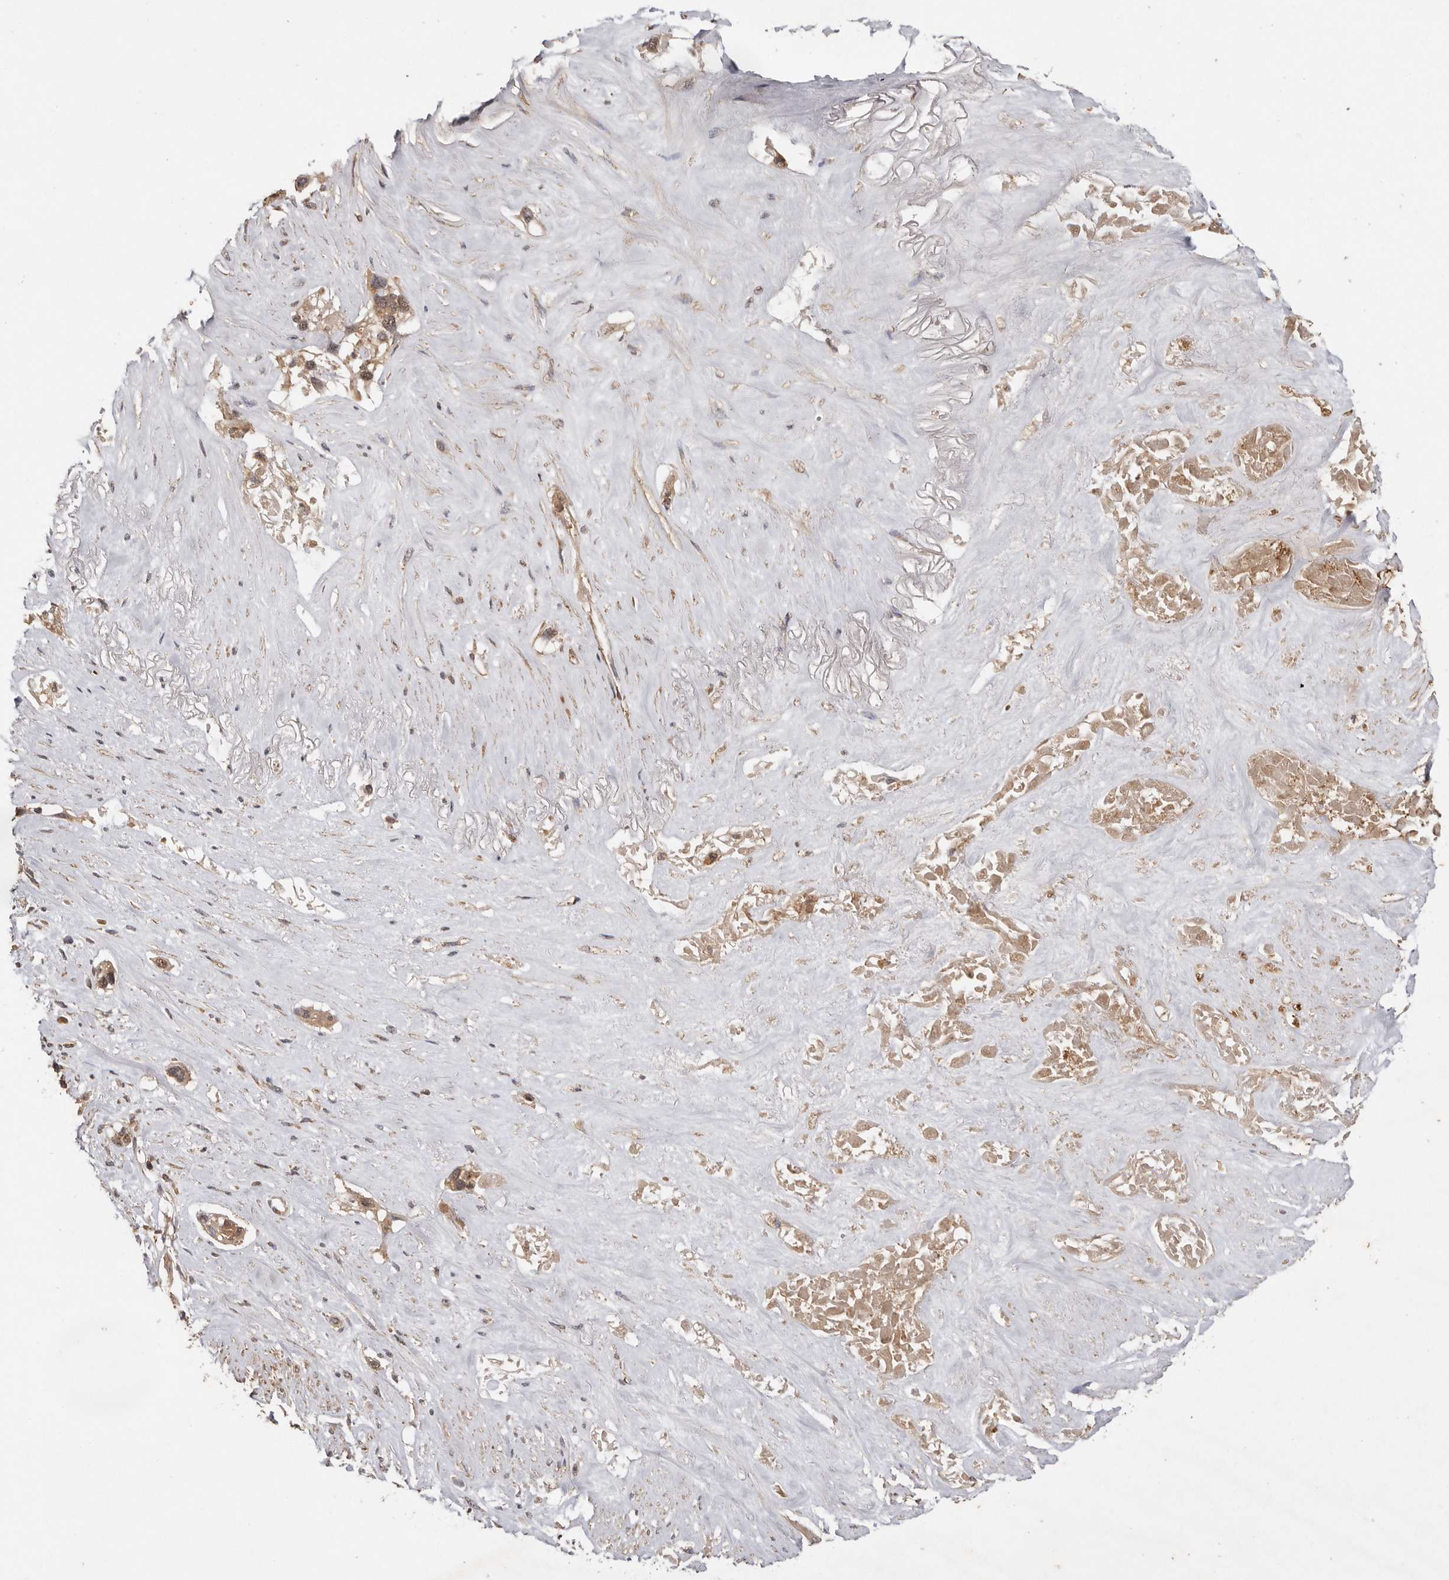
{"staining": {"intensity": "weak", "quantity": ">75%", "location": "cytoplasmic/membranous,nuclear"}, "tissue": "pancreatic cancer", "cell_type": "Tumor cells", "image_type": "cancer", "snomed": [{"axis": "morphology", "description": "Adenocarcinoma, NOS"}, {"axis": "topography", "description": "Pancreas"}], "caption": "Pancreatic cancer stained for a protein exhibits weak cytoplasmic/membranous and nuclear positivity in tumor cells.", "gene": "RWDD1", "patient": {"sex": "female", "age": 60}}